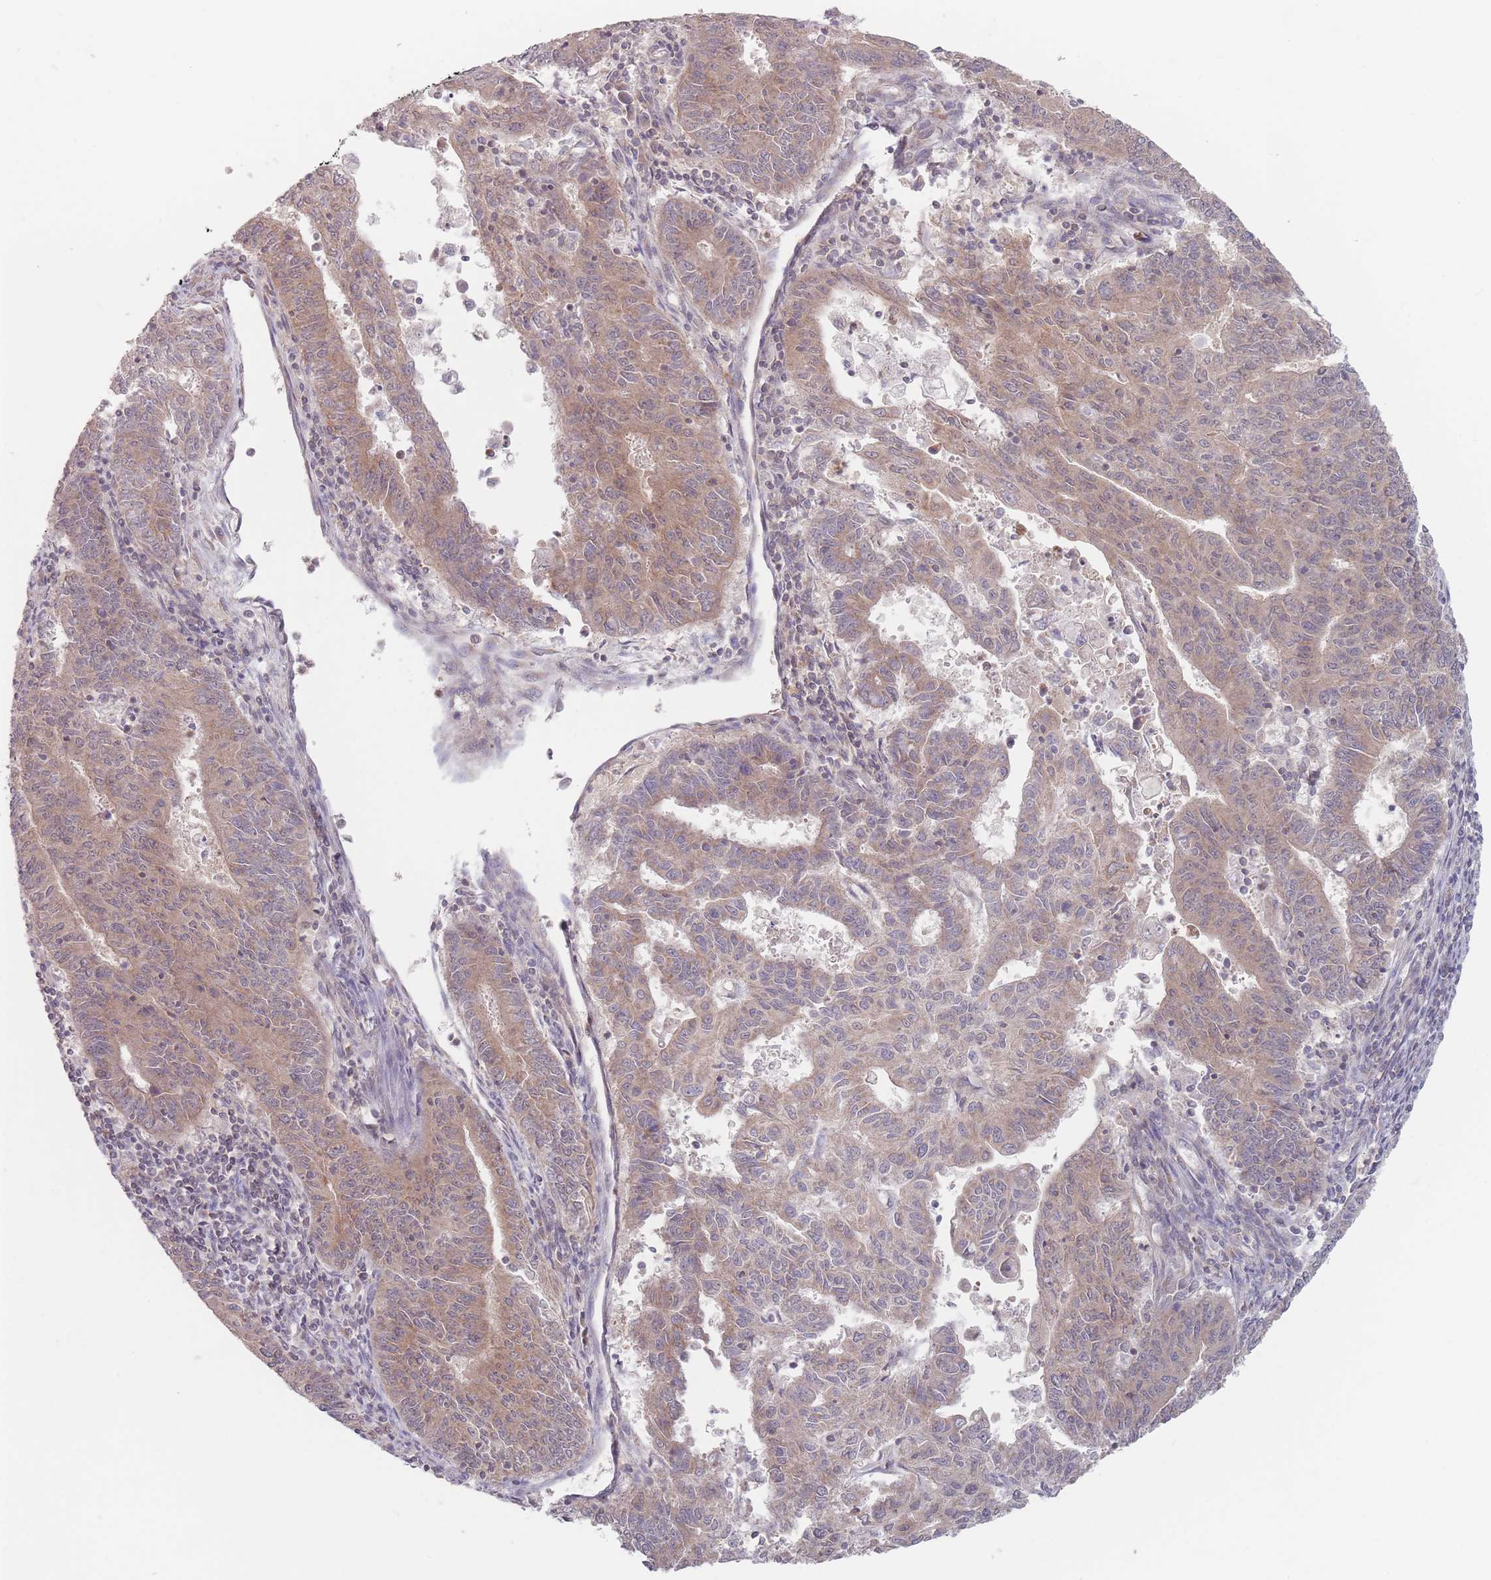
{"staining": {"intensity": "moderate", "quantity": ">75%", "location": "cytoplasmic/membranous,nuclear"}, "tissue": "endometrial cancer", "cell_type": "Tumor cells", "image_type": "cancer", "snomed": [{"axis": "morphology", "description": "Adenocarcinoma, NOS"}, {"axis": "topography", "description": "Endometrium"}], "caption": "A brown stain shows moderate cytoplasmic/membranous and nuclear staining of a protein in adenocarcinoma (endometrial) tumor cells.", "gene": "PPM1A", "patient": {"sex": "female", "age": 59}}